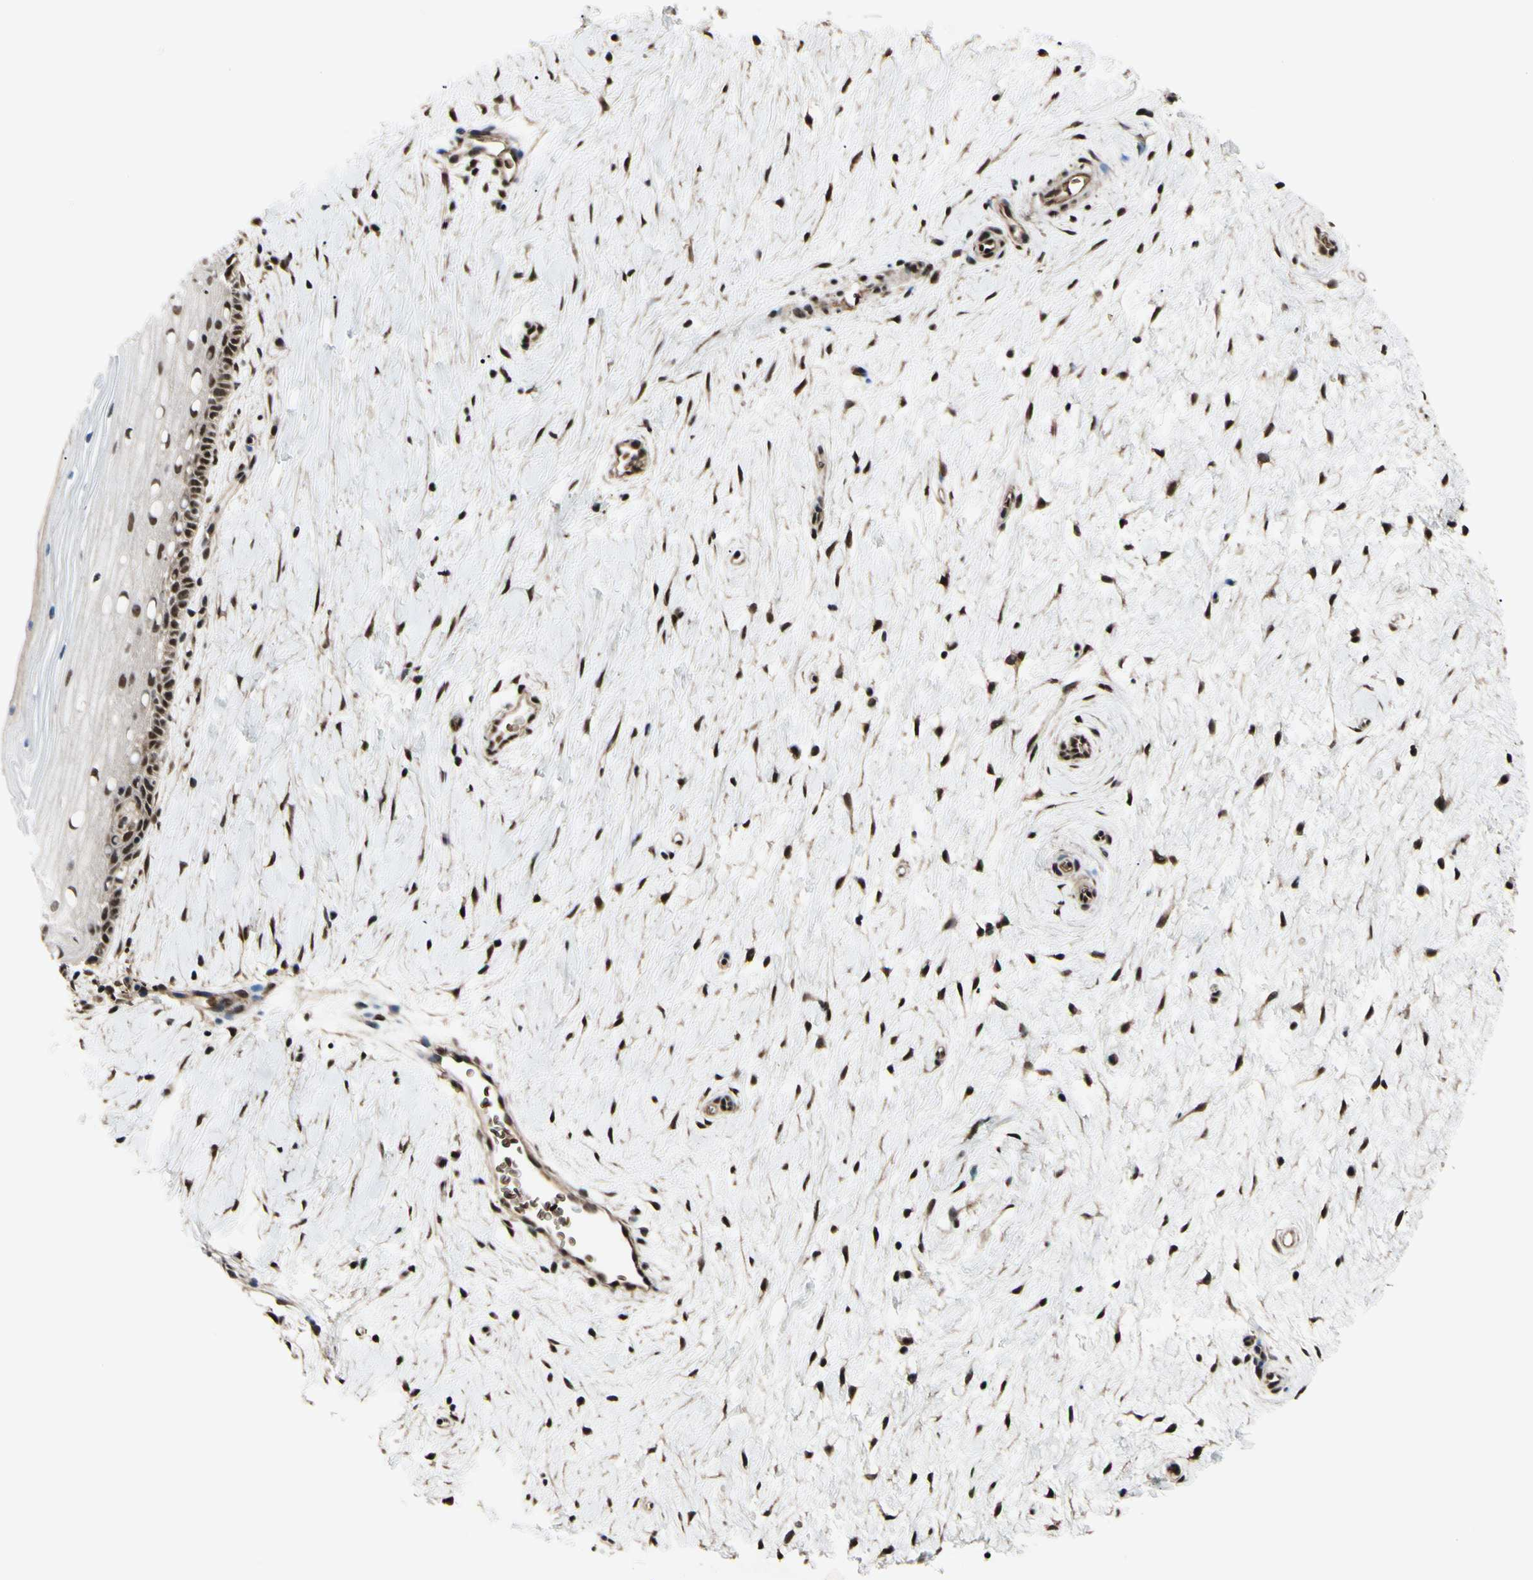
{"staining": {"intensity": "strong", "quantity": ">75%", "location": "cytoplasmic/membranous,nuclear"}, "tissue": "cervix", "cell_type": "Glandular cells", "image_type": "normal", "snomed": [{"axis": "morphology", "description": "Normal tissue, NOS"}, {"axis": "topography", "description": "Cervix"}], "caption": "Immunohistochemical staining of normal cervix exhibits high levels of strong cytoplasmic/membranous,nuclear staining in about >75% of glandular cells. (DAB (3,3'-diaminobenzidine) IHC with brightfield microscopy, high magnification).", "gene": "THAP12", "patient": {"sex": "female", "age": 39}}